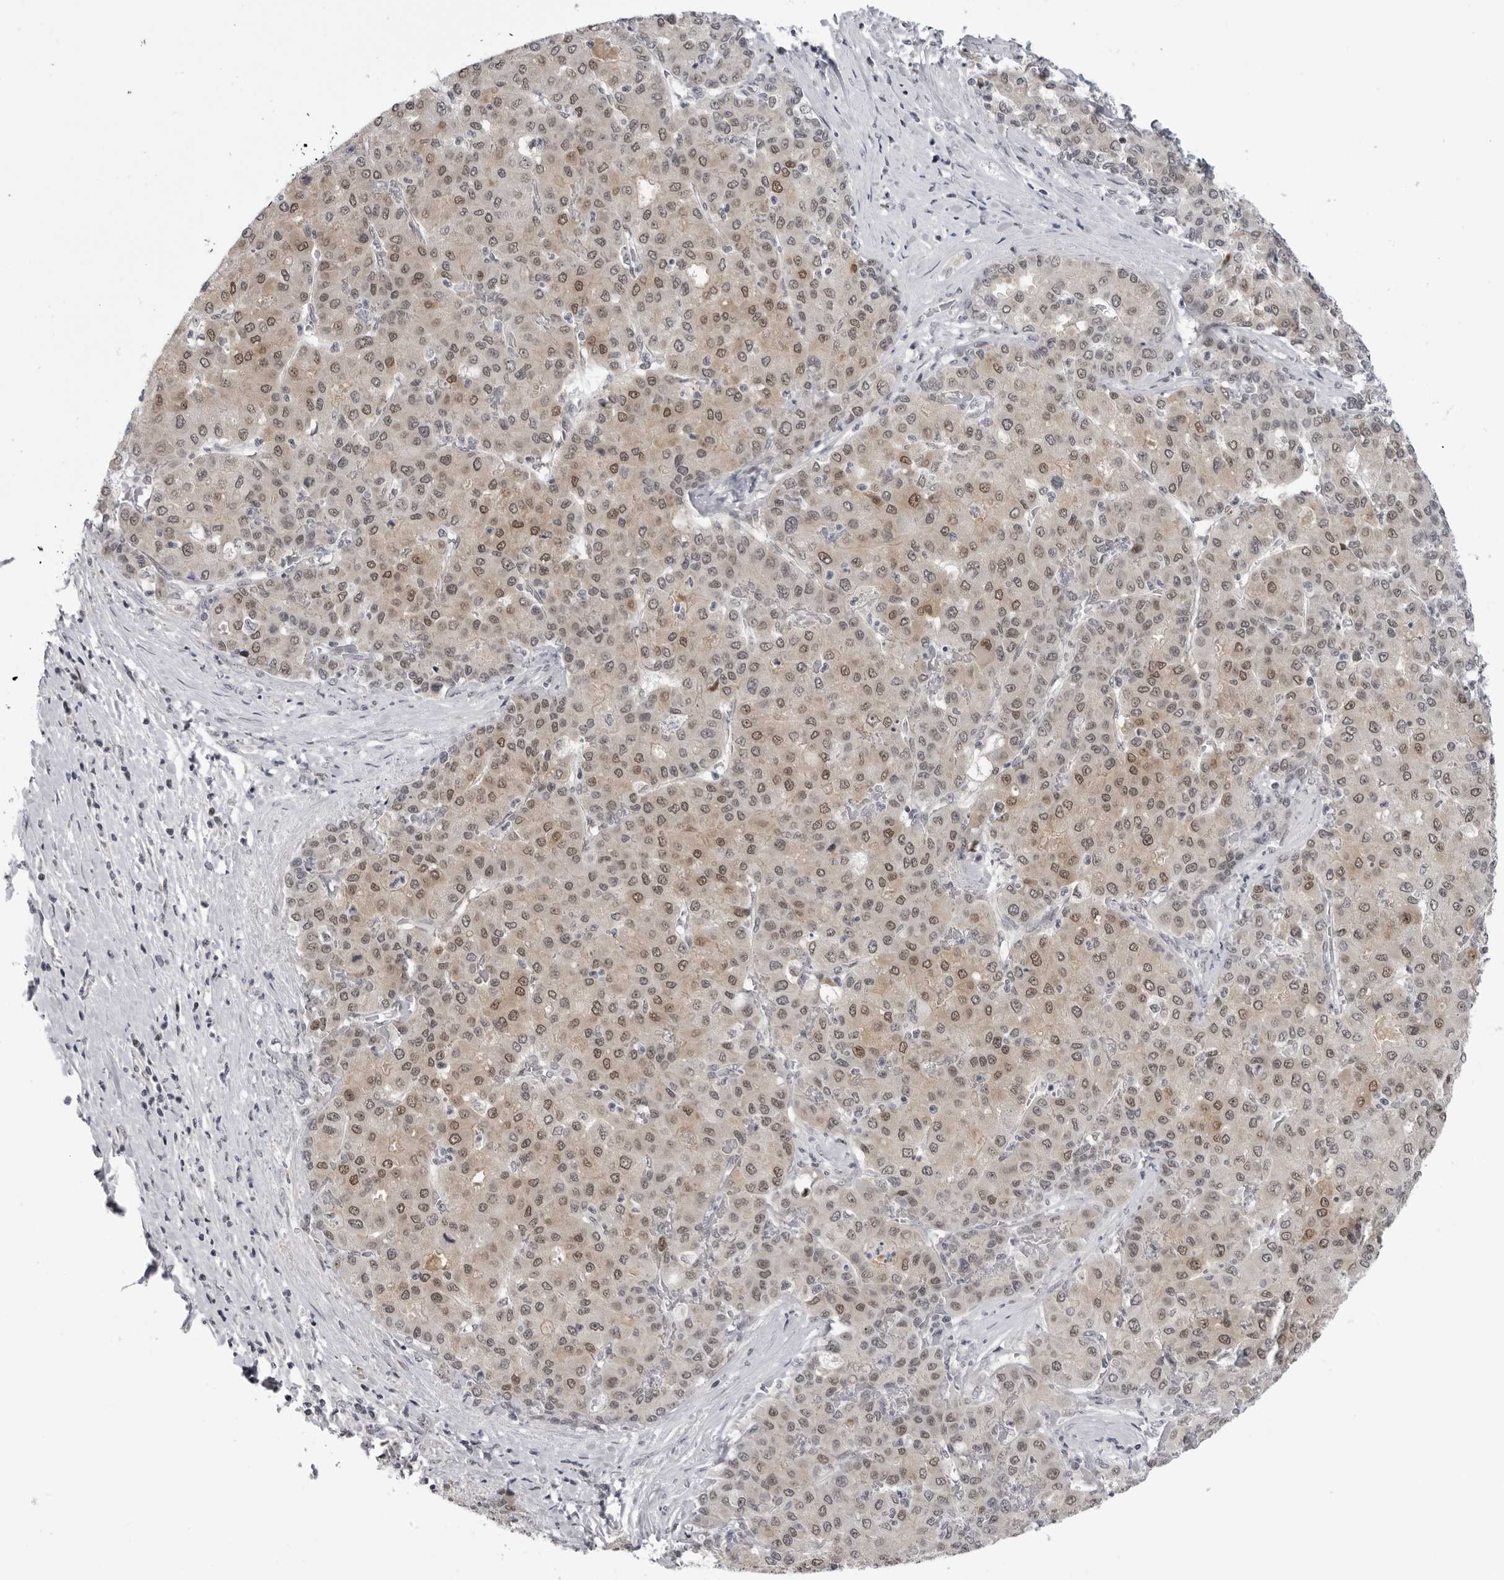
{"staining": {"intensity": "moderate", "quantity": ">75%", "location": "cytoplasmic/membranous,nuclear"}, "tissue": "liver cancer", "cell_type": "Tumor cells", "image_type": "cancer", "snomed": [{"axis": "morphology", "description": "Carcinoma, Hepatocellular, NOS"}, {"axis": "topography", "description": "Liver"}], "caption": "Human liver cancer stained with a protein marker reveals moderate staining in tumor cells.", "gene": "ALPK2", "patient": {"sex": "male", "age": 65}}